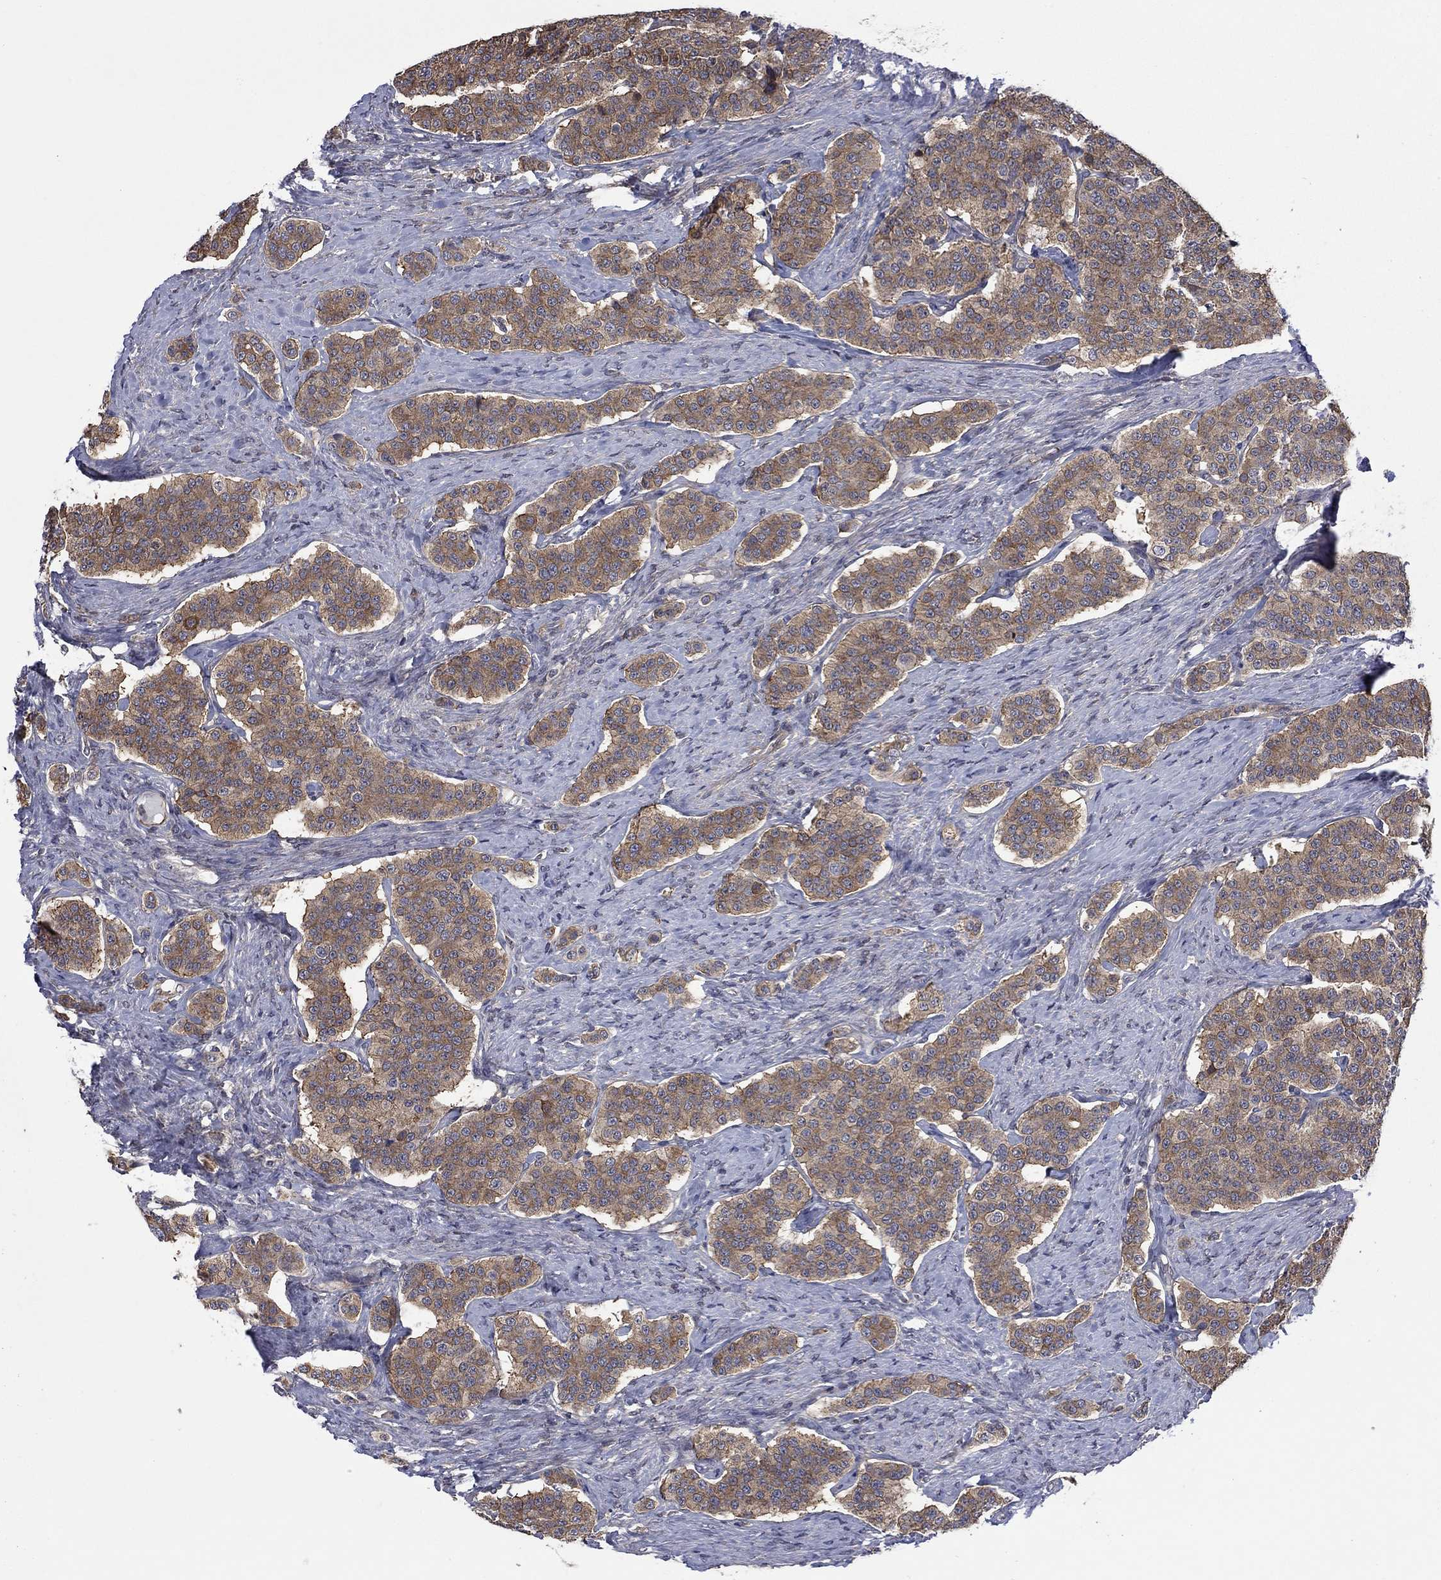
{"staining": {"intensity": "moderate", "quantity": ">75%", "location": "cytoplasmic/membranous"}, "tissue": "carcinoid", "cell_type": "Tumor cells", "image_type": "cancer", "snomed": [{"axis": "morphology", "description": "Carcinoid, malignant, NOS"}, {"axis": "topography", "description": "Small intestine"}], "caption": "Protein expression analysis of human carcinoid reveals moderate cytoplasmic/membranous expression in approximately >75% of tumor cells. Nuclei are stained in blue.", "gene": "PDZD2", "patient": {"sex": "female", "age": 58}}